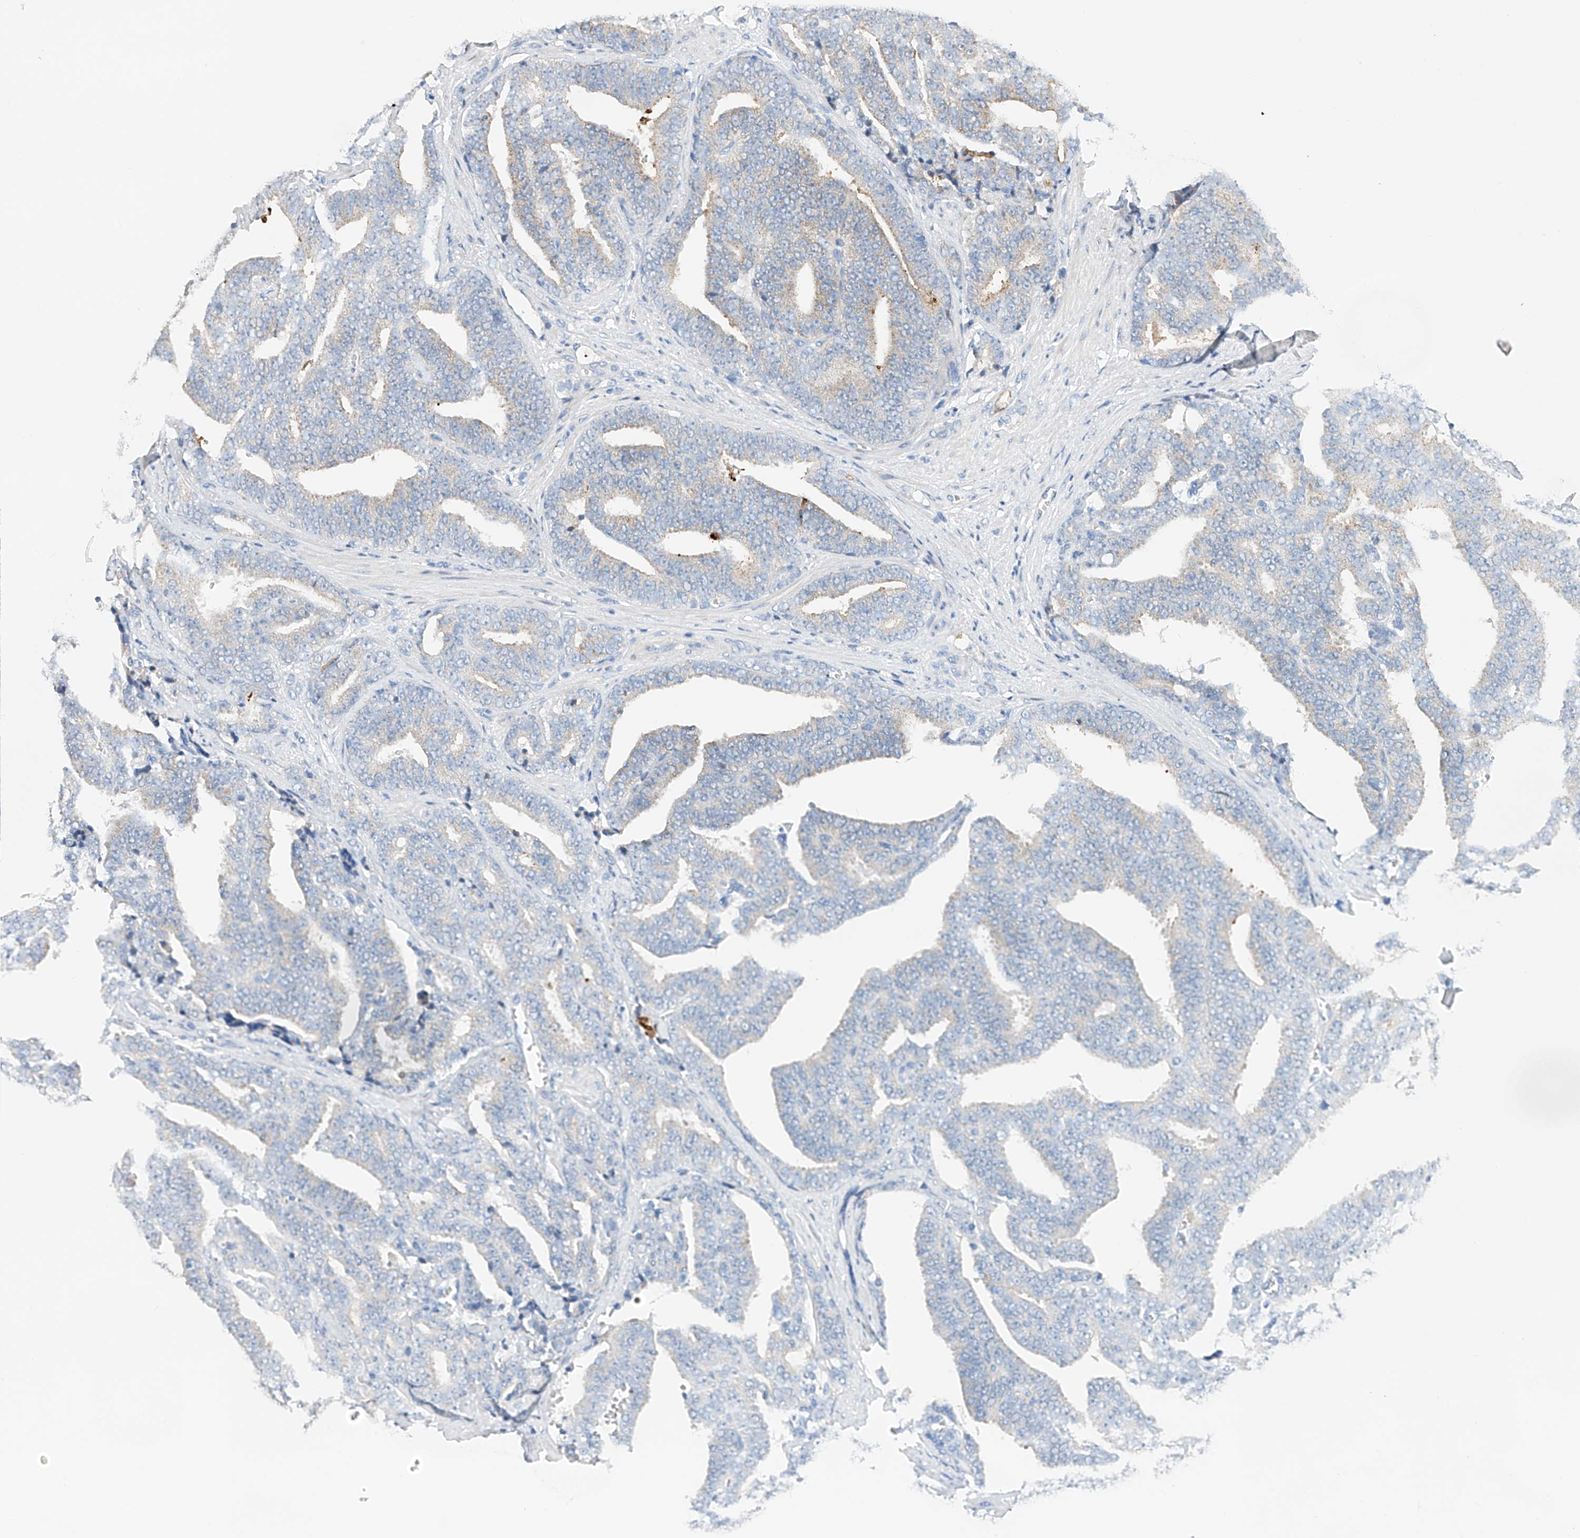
{"staining": {"intensity": "weak", "quantity": "<25%", "location": "cytoplasmic/membranous"}, "tissue": "prostate cancer", "cell_type": "Tumor cells", "image_type": "cancer", "snomed": [{"axis": "morphology", "description": "Adenocarcinoma, High grade"}, {"axis": "topography", "description": "Prostate and seminal vesicle, NOS"}], "caption": "This is a image of immunohistochemistry staining of prostate cancer, which shows no expression in tumor cells.", "gene": "GPC4", "patient": {"sex": "male", "age": 67}}